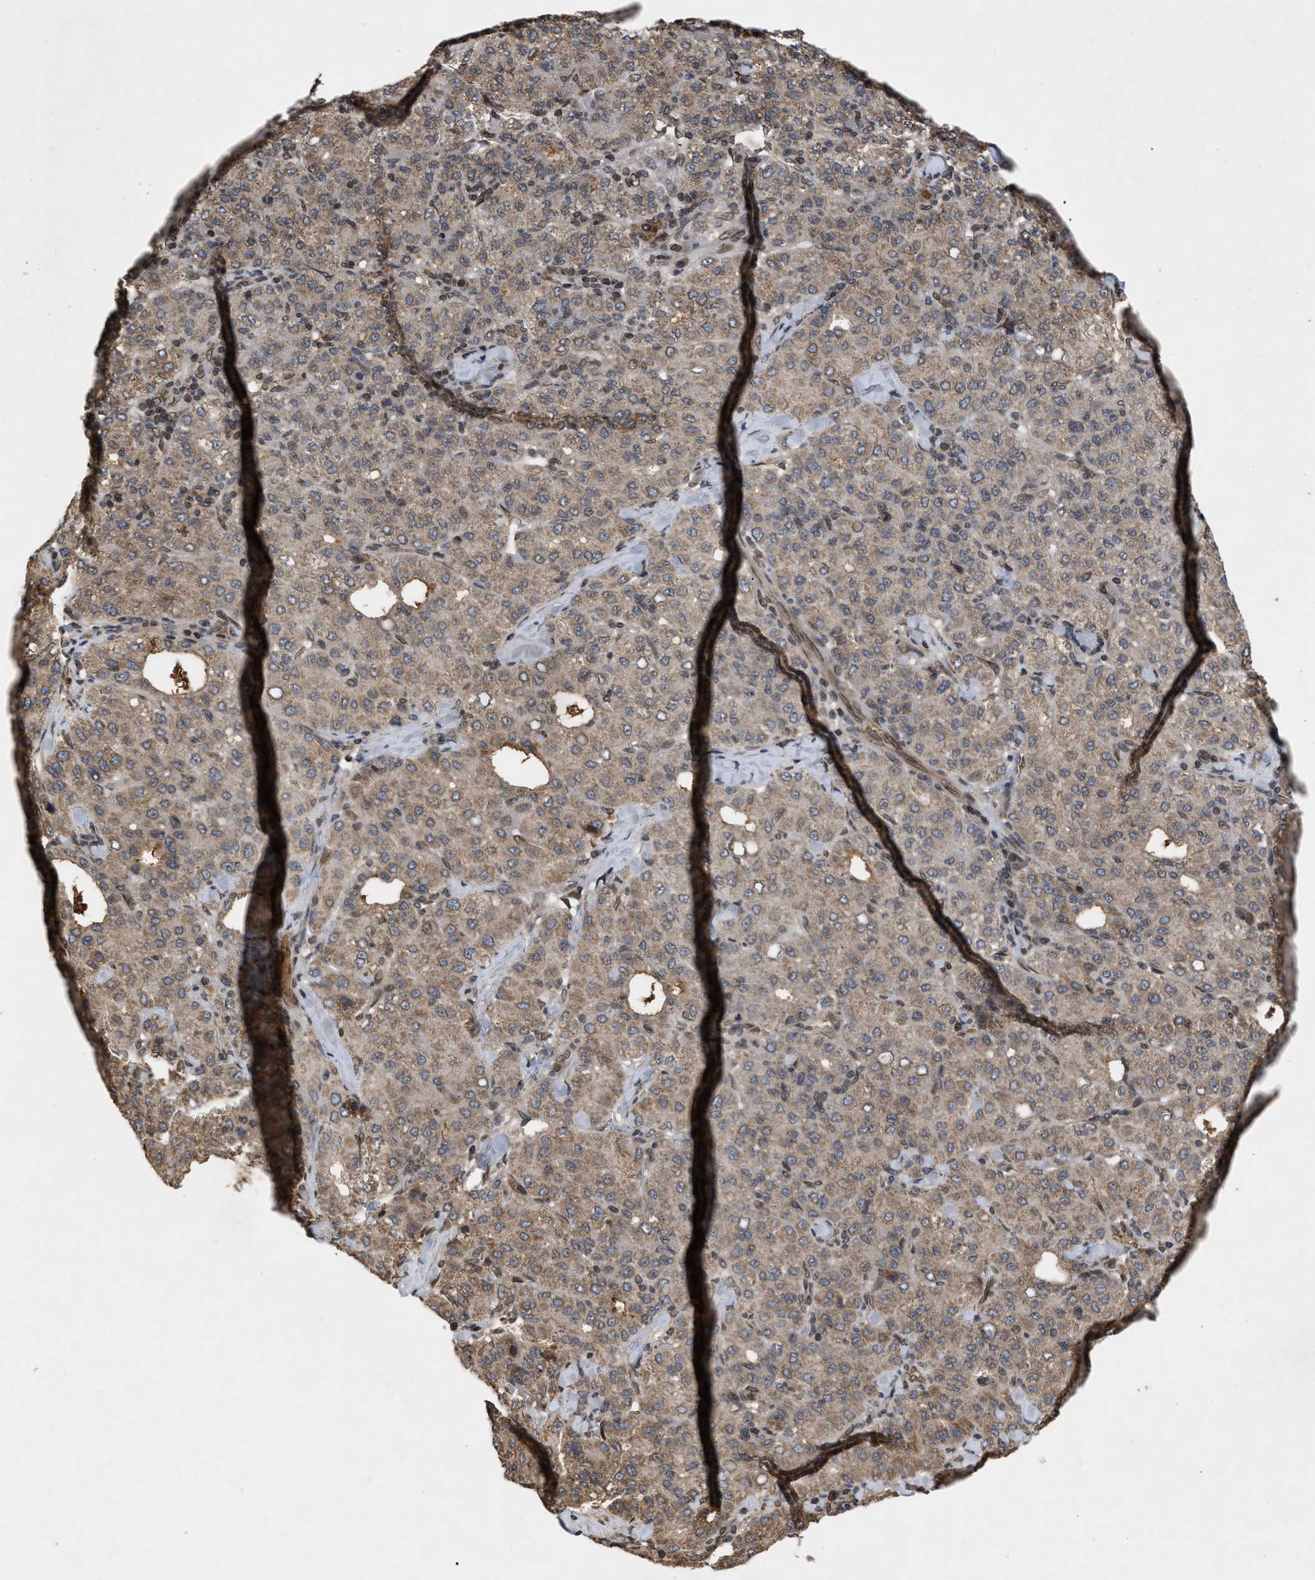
{"staining": {"intensity": "moderate", "quantity": ">75%", "location": "cytoplasmic/membranous"}, "tissue": "liver cancer", "cell_type": "Tumor cells", "image_type": "cancer", "snomed": [{"axis": "morphology", "description": "Carcinoma, Hepatocellular, NOS"}, {"axis": "topography", "description": "Liver"}], "caption": "A medium amount of moderate cytoplasmic/membranous expression is present in about >75% of tumor cells in hepatocellular carcinoma (liver) tissue.", "gene": "CRY1", "patient": {"sex": "male", "age": 65}}